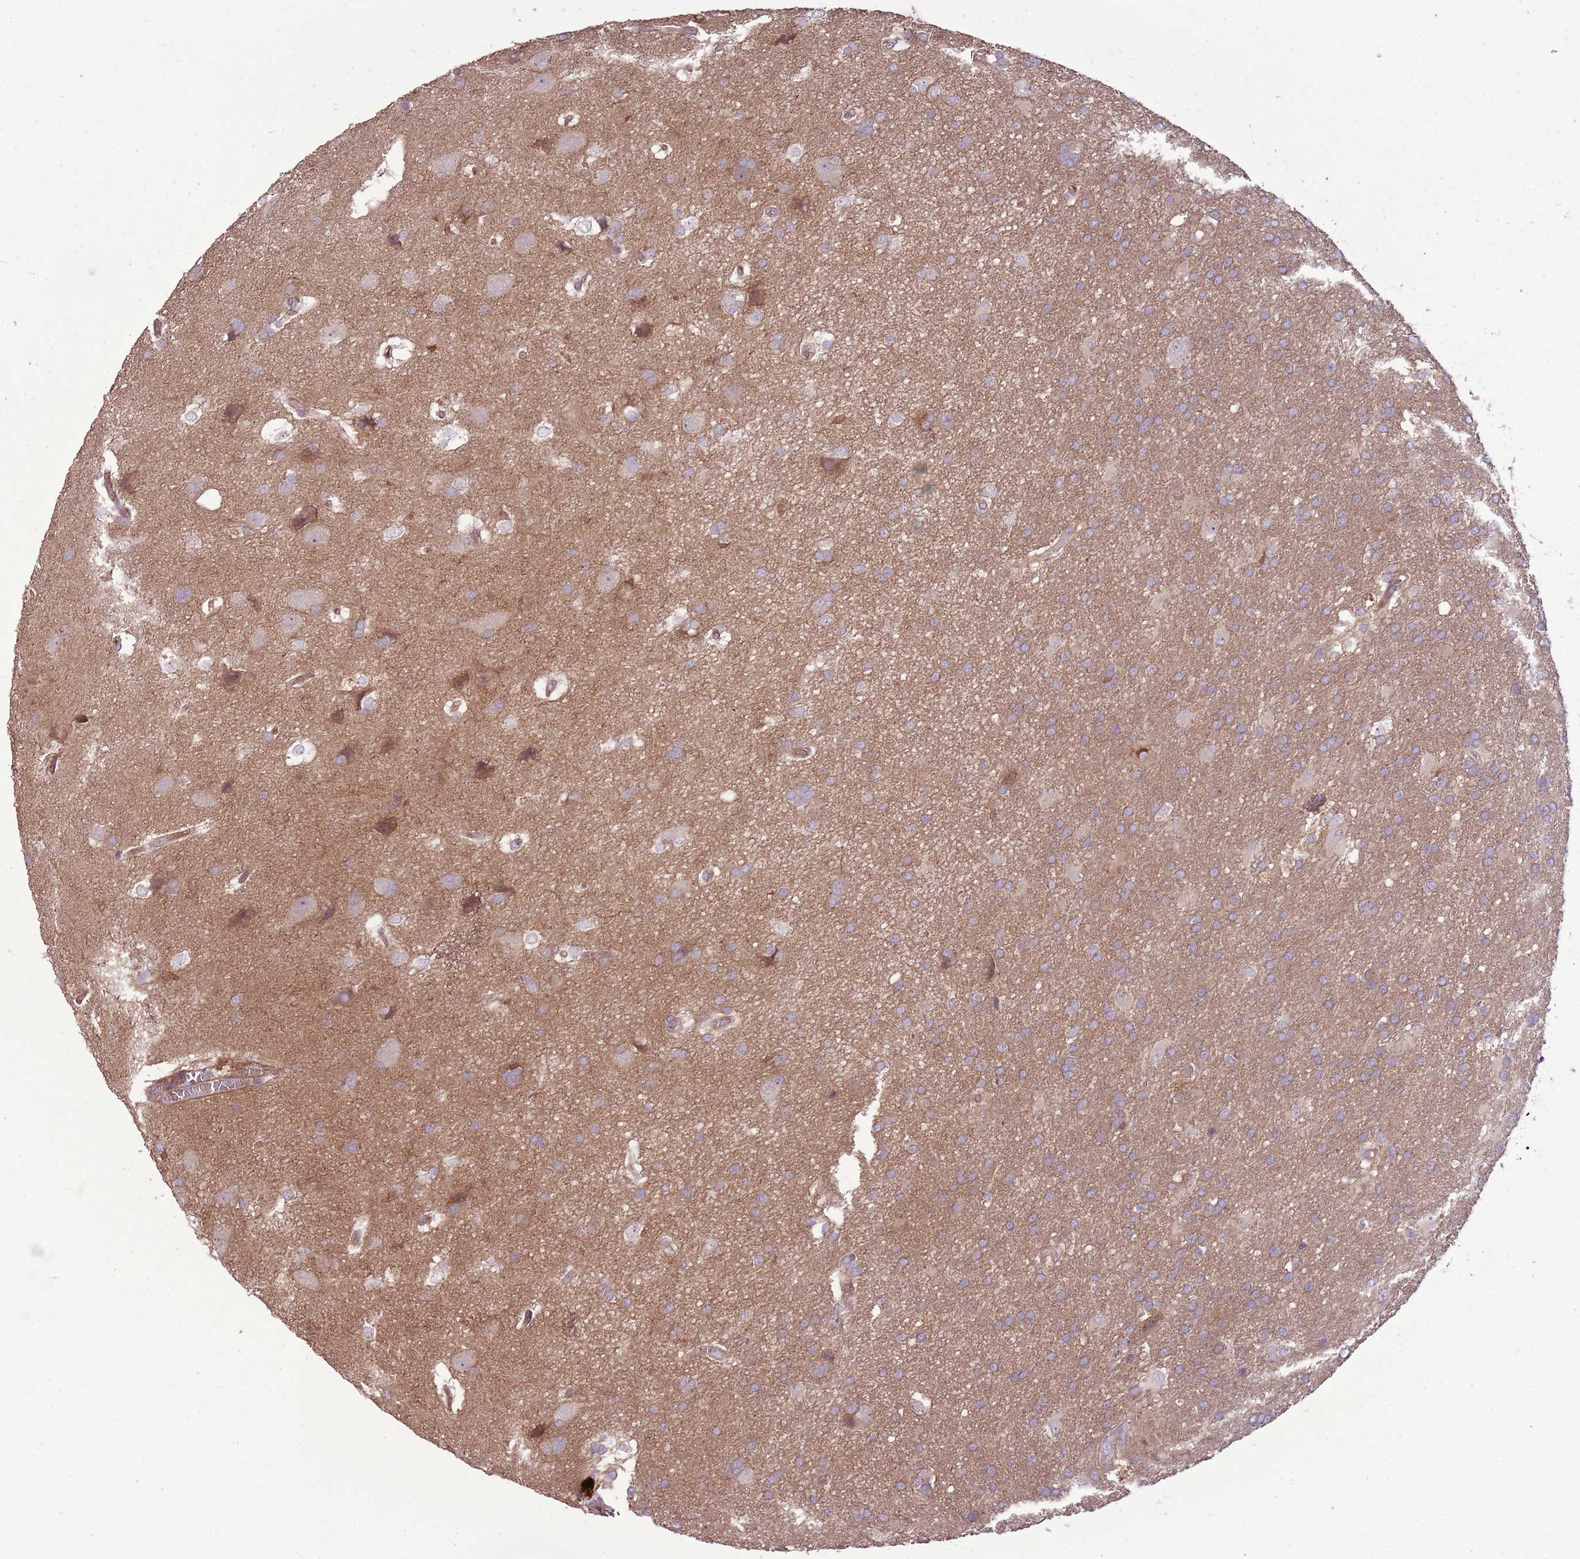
{"staining": {"intensity": "weak", "quantity": ">75%", "location": "cytoplasmic/membranous"}, "tissue": "glioma", "cell_type": "Tumor cells", "image_type": "cancer", "snomed": [{"axis": "morphology", "description": "Glioma, malignant, Low grade"}, {"axis": "topography", "description": "Brain"}], "caption": "High-magnification brightfield microscopy of low-grade glioma (malignant) stained with DAB (brown) and counterstained with hematoxylin (blue). tumor cells exhibit weak cytoplasmic/membranous expression is identified in about>75% of cells.", "gene": "ANKRD24", "patient": {"sex": "male", "age": 66}}